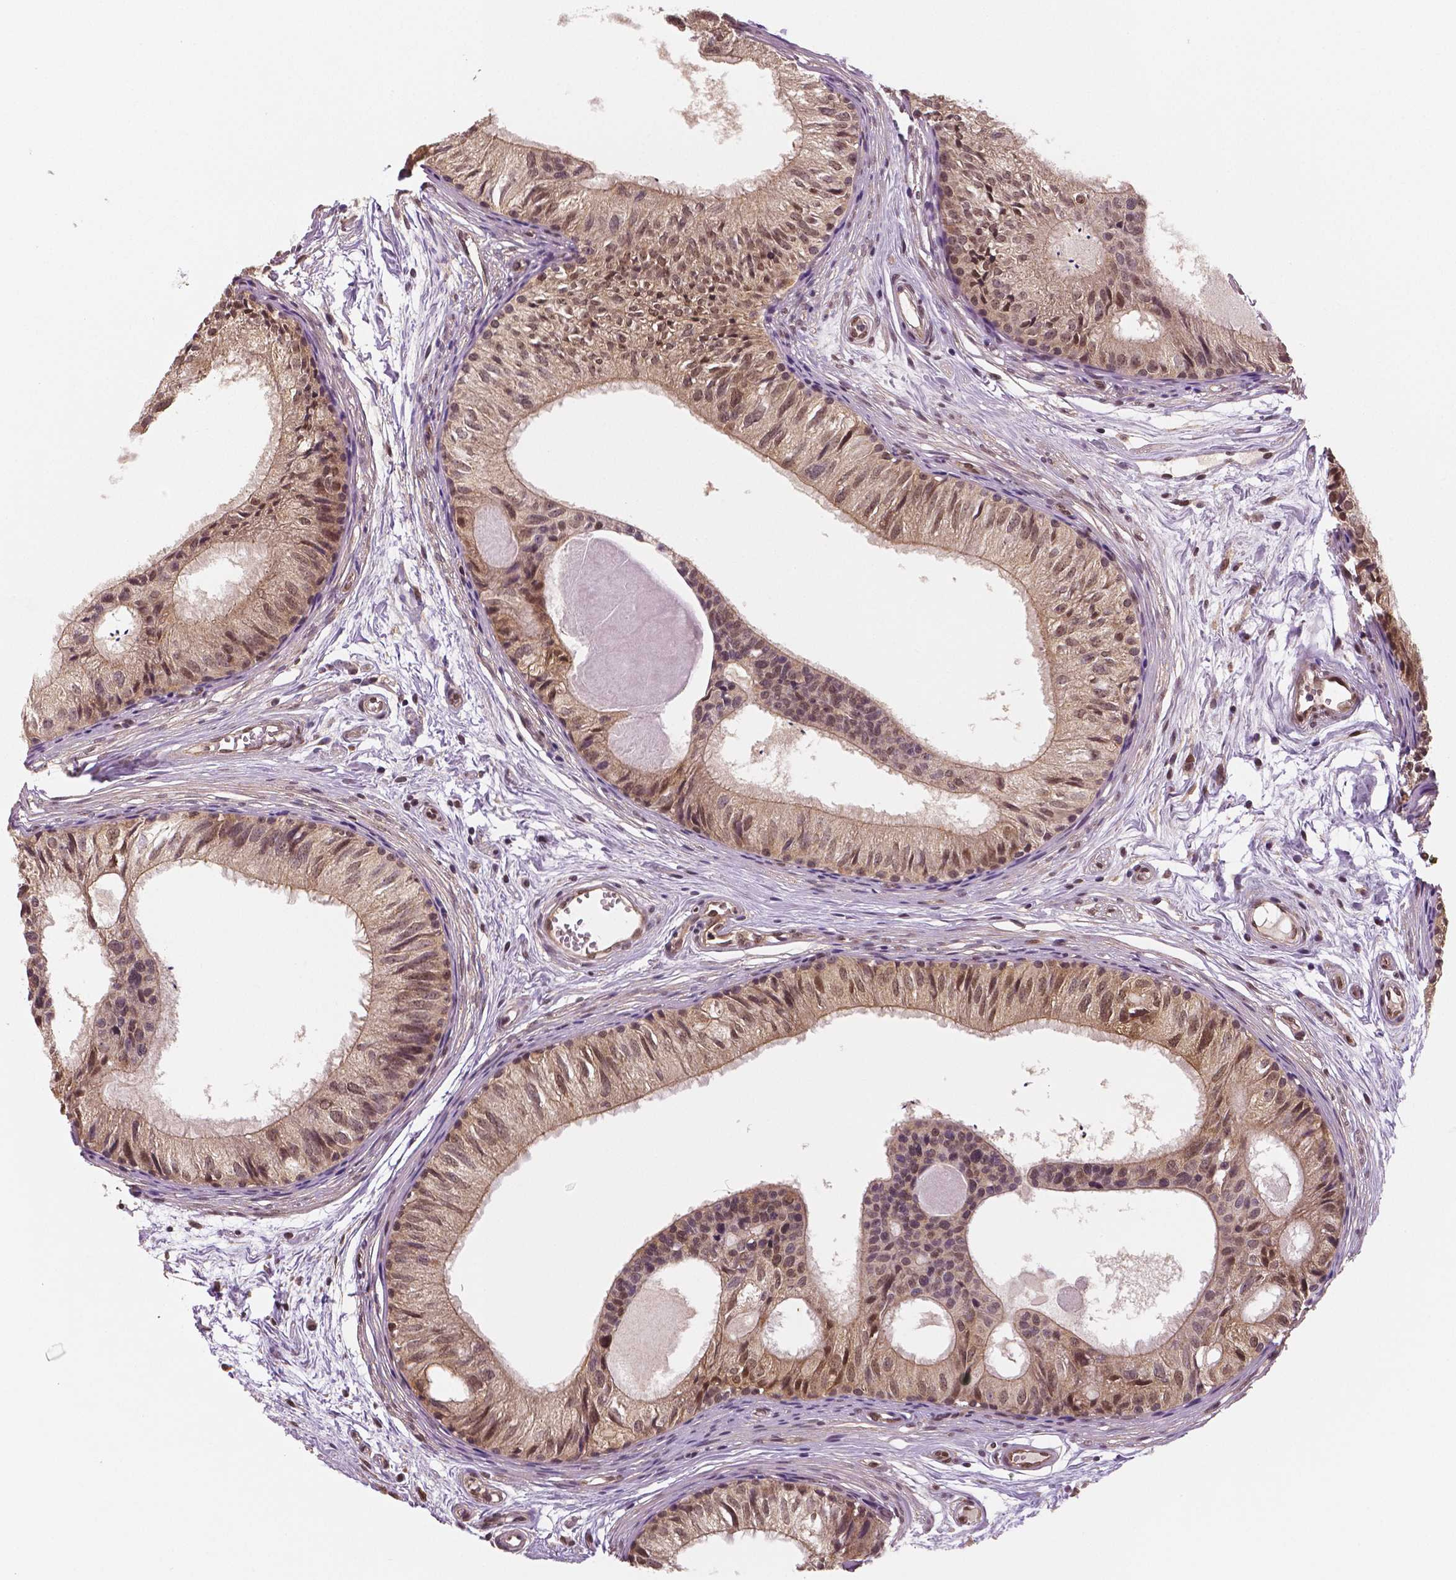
{"staining": {"intensity": "moderate", "quantity": ">75%", "location": "cytoplasmic/membranous,nuclear"}, "tissue": "epididymis", "cell_type": "Glandular cells", "image_type": "normal", "snomed": [{"axis": "morphology", "description": "Normal tissue, NOS"}, {"axis": "topography", "description": "Epididymis"}], "caption": "A photomicrograph of human epididymis stained for a protein shows moderate cytoplasmic/membranous,nuclear brown staining in glandular cells.", "gene": "STAT3", "patient": {"sex": "male", "age": 25}}